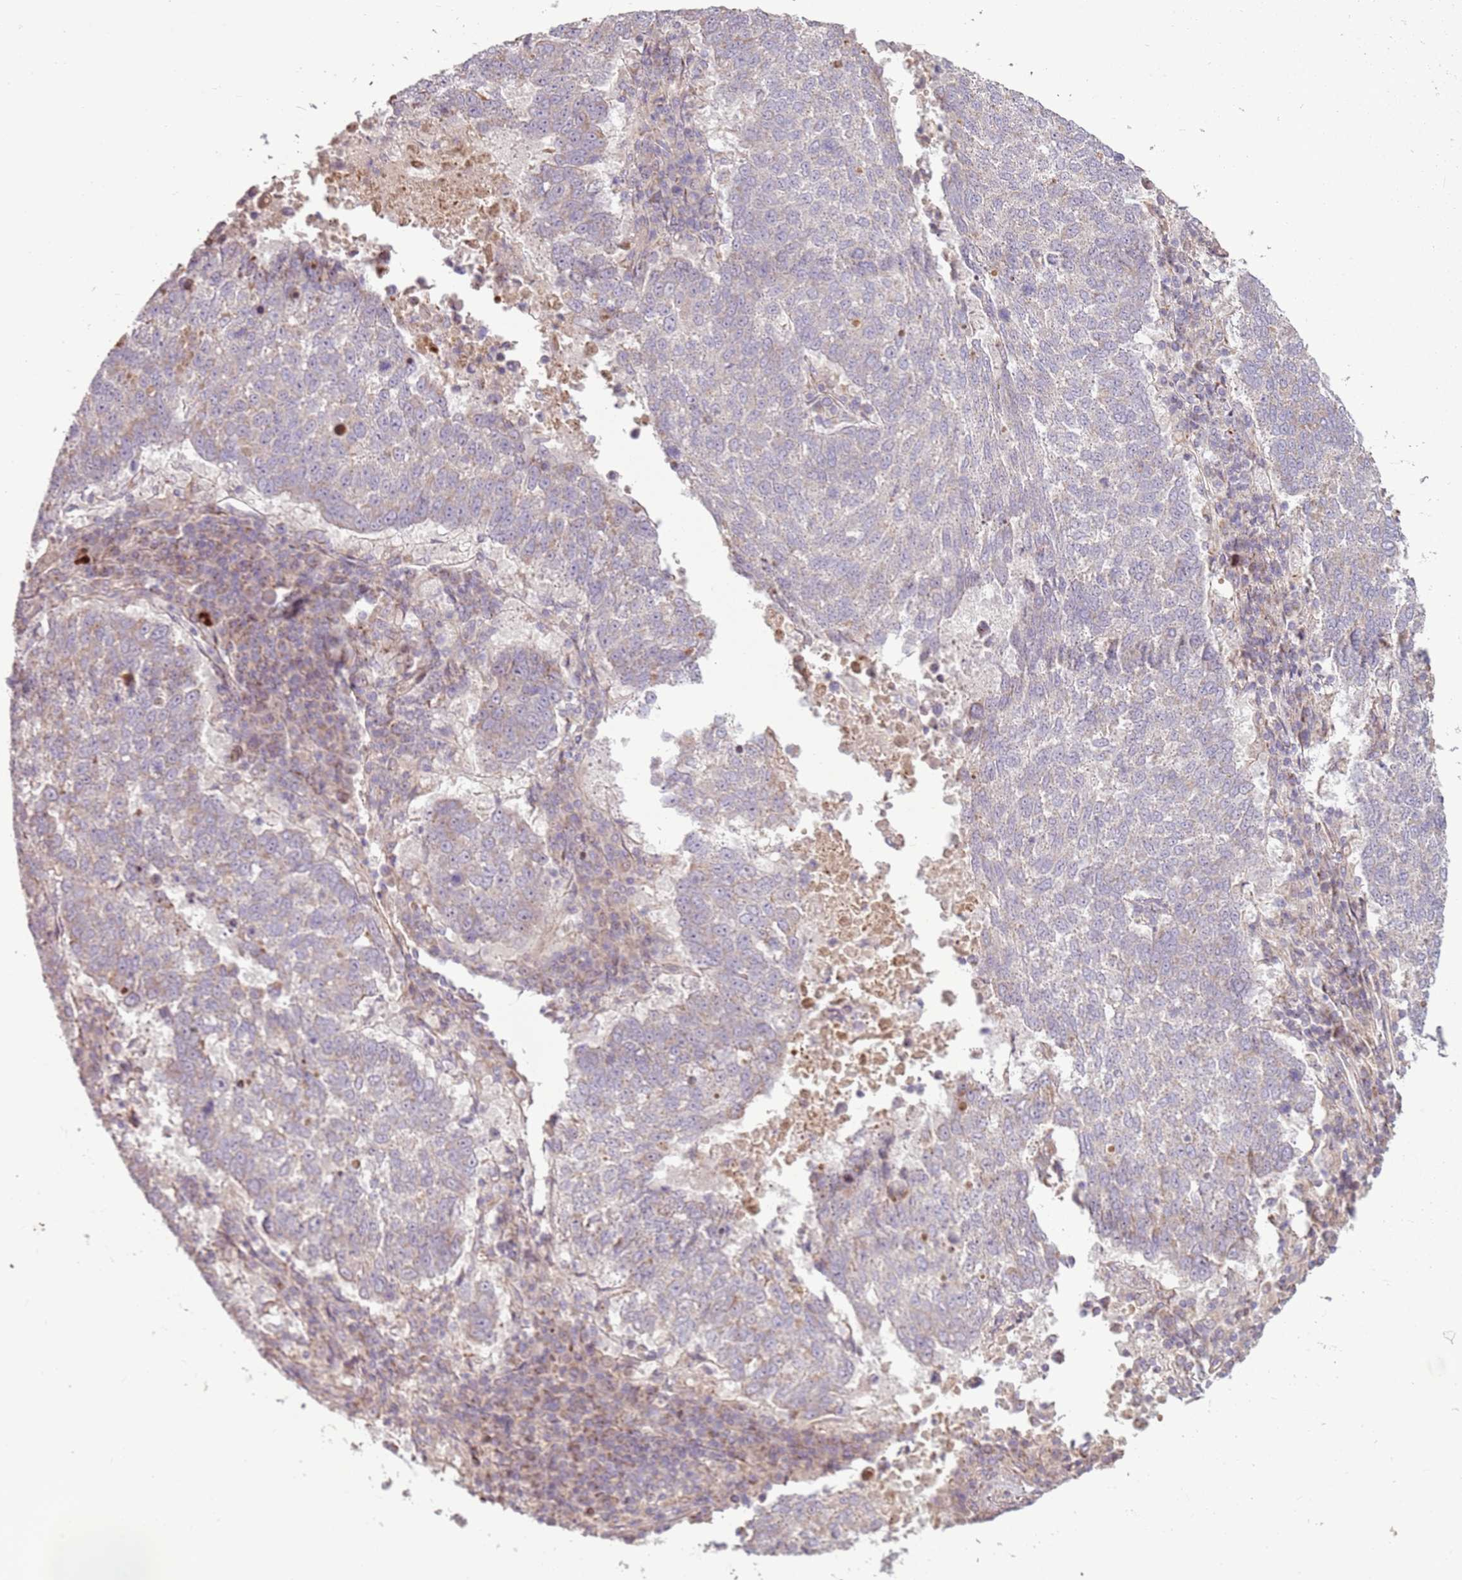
{"staining": {"intensity": "weak", "quantity": "<25%", "location": "cytoplasmic/membranous"}, "tissue": "lung cancer", "cell_type": "Tumor cells", "image_type": "cancer", "snomed": [{"axis": "morphology", "description": "Squamous cell carcinoma, NOS"}, {"axis": "topography", "description": "Lung"}], "caption": "Tumor cells are negative for protein expression in human lung squamous cell carcinoma. Nuclei are stained in blue.", "gene": "ZNF530", "patient": {"sex": "male", "age": 73}}